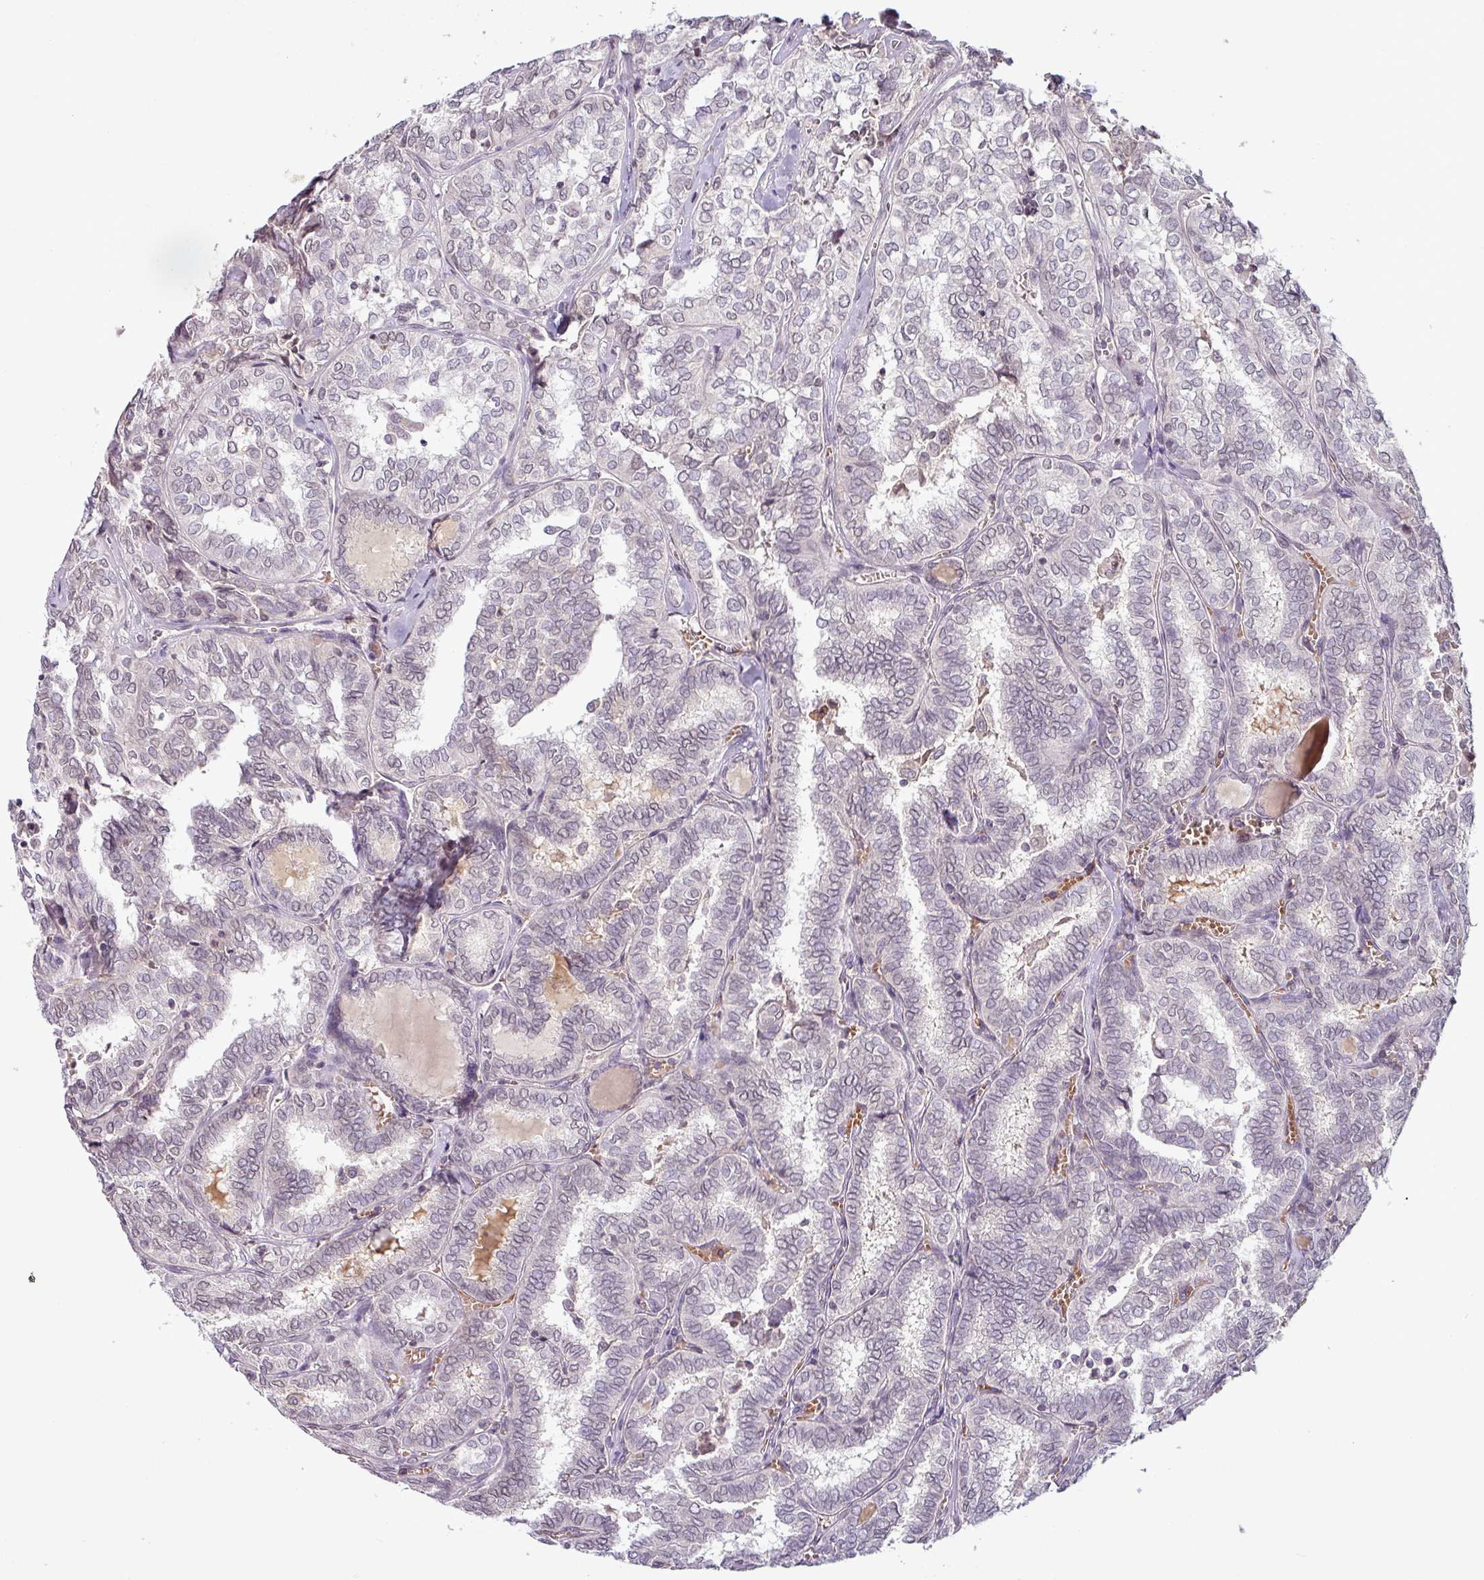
{"staining": {"intensity": "negative", "quantity": "none", "location": "none"}, "tissue": "thyroid cancer", "cell_type": "Tumor cells", "image_type": "cancer", "snomed": [{"axis": "morphology", "description": "Papillary adenocarcinoma, NOS"}, {"axis": "topography", "description": "Thyroid gland"}], "caption": "This is an IHC histopathology image of human thyroid cancer. There is no expression in tumor cells.", "gene": "SLC5A10", "patient": {"sex": "female", "age": 30}}